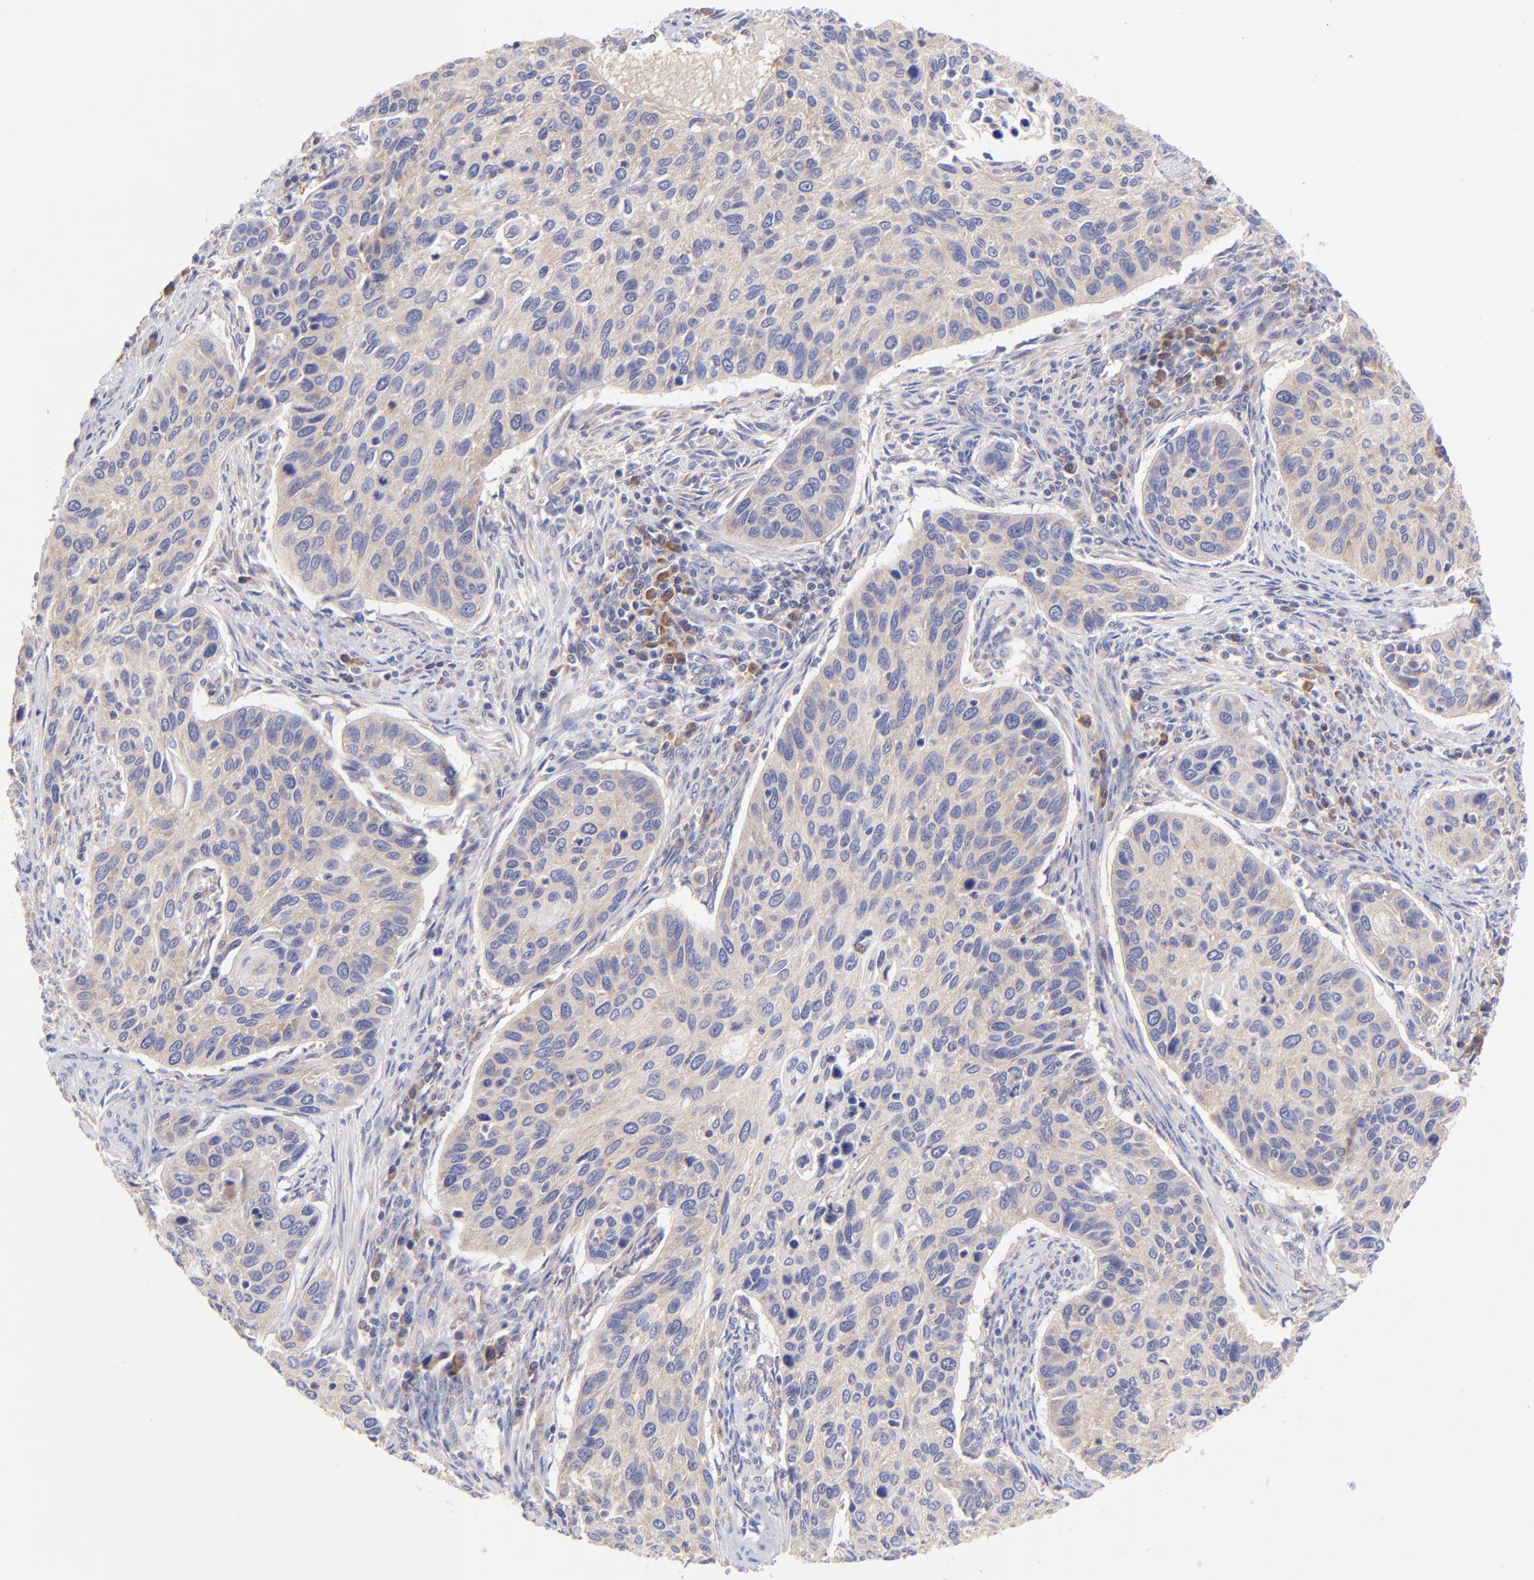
{"staining": {"intensity": "weak", "quantity": ">75%", "location": "cytoplasmic/membranous"}, "tissue": "cervical cancer", "cell_type": "Tumor cells", "image_type": "cancer", "snomed": [{"axis": "morphology", "description": "Squamous cell carcinoma, NOS"}, {"axis": "topography", "description": "Cervix"}], "caption": "Cervical cancer (squamous cell carcinoma) stained with a brown dye exhibits weak cytoplasmic/membranous positive expression in about >75% of tumor cells.", "gene": "RPL11", "patient": {"sex": "female", "age": 57}}